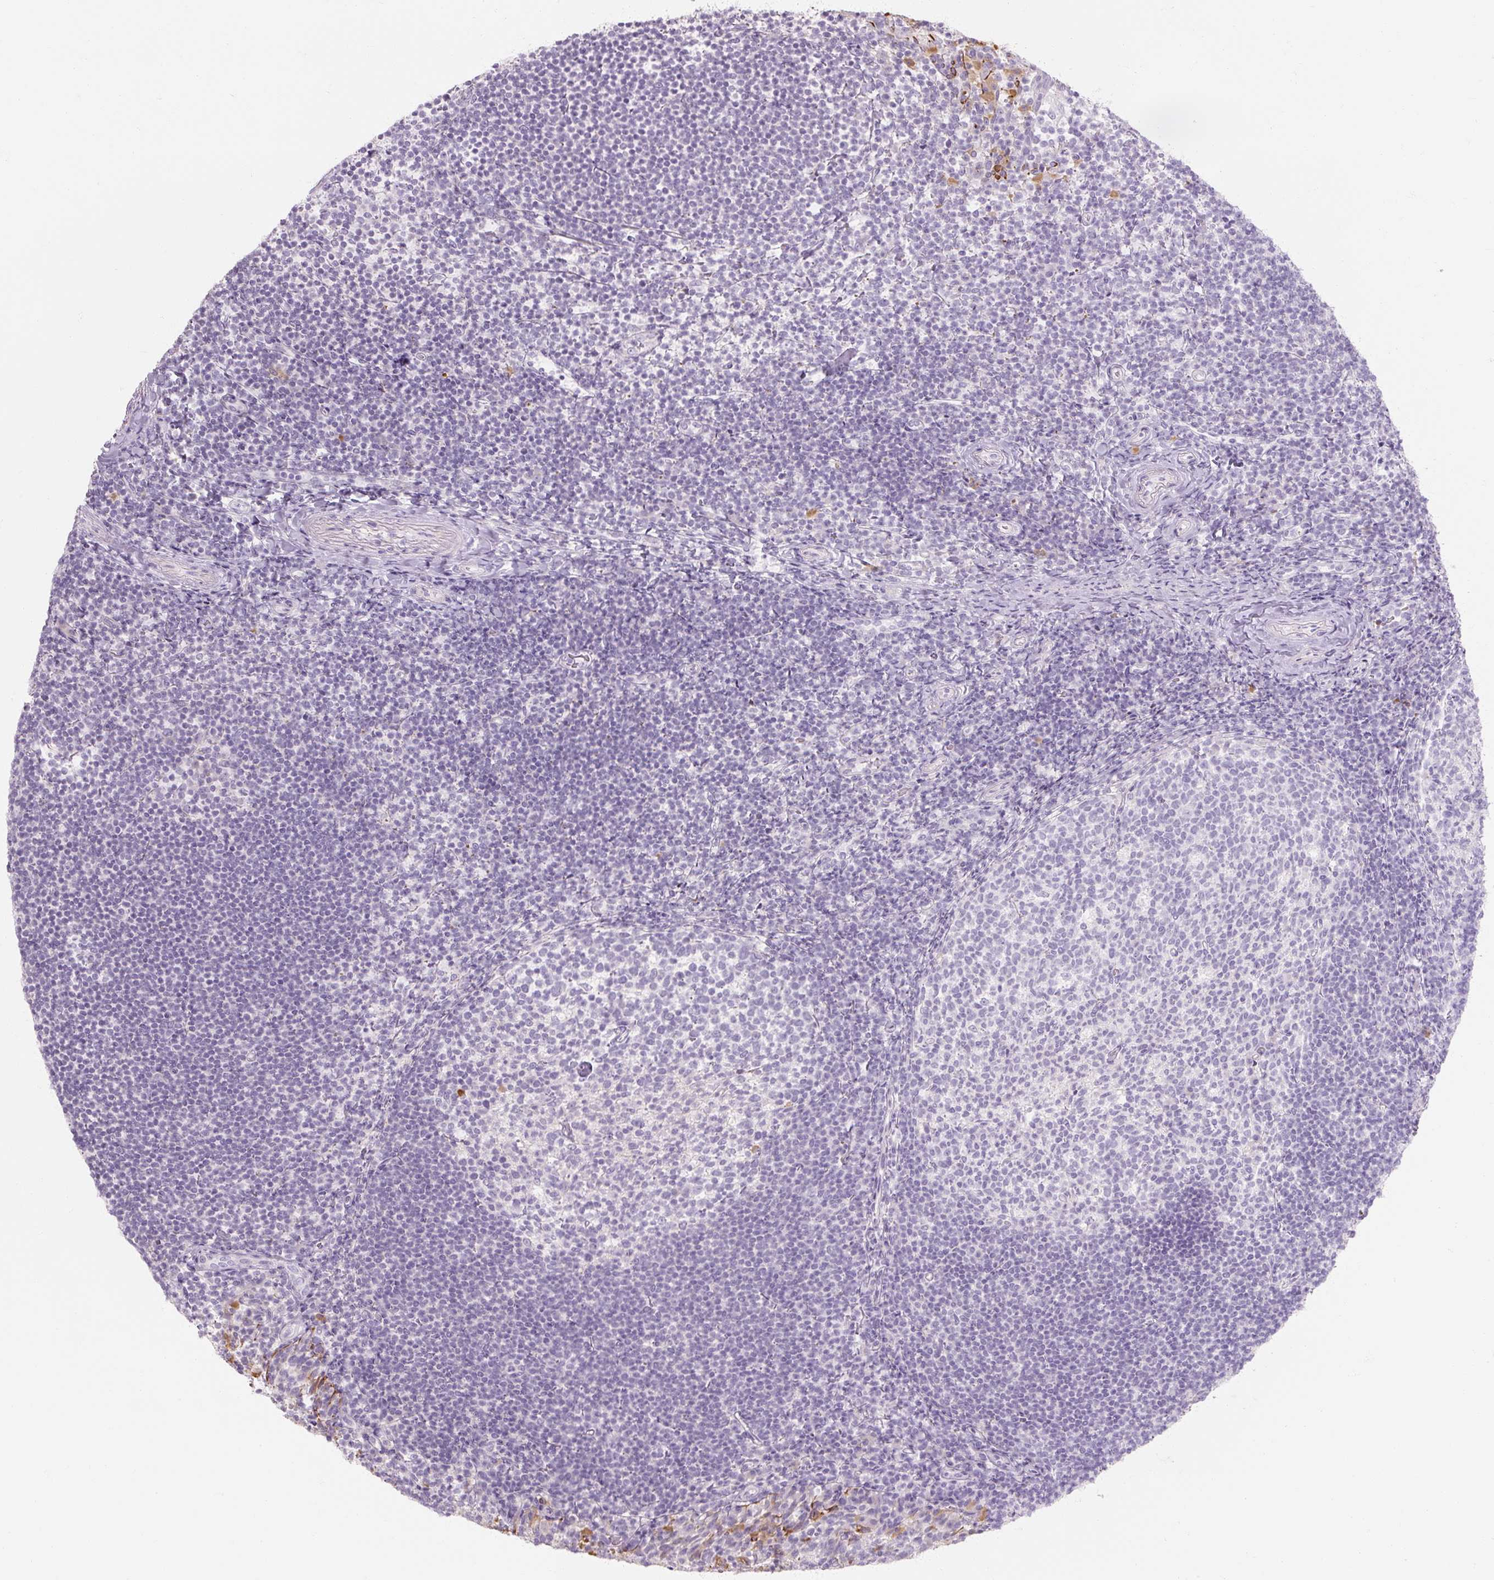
{"staining": {"intensity": "negative", "quantity": "none", "location": "none"}, "tissue": "tonsil", "cell_type": "Germinal center cells", "image_type": "normal", "snomed": [{"axis": "morphology", "description": "Normal tissue, NOS"}, {"axis": "topography", "description": "Tonsil"}], "caption": "DAB immunohistochemical staining of benign tonsil exhibits no significant expression in germinal center cells.", "gene": "NFE2L3", "patient": {"sex": "female", "age": 10}}